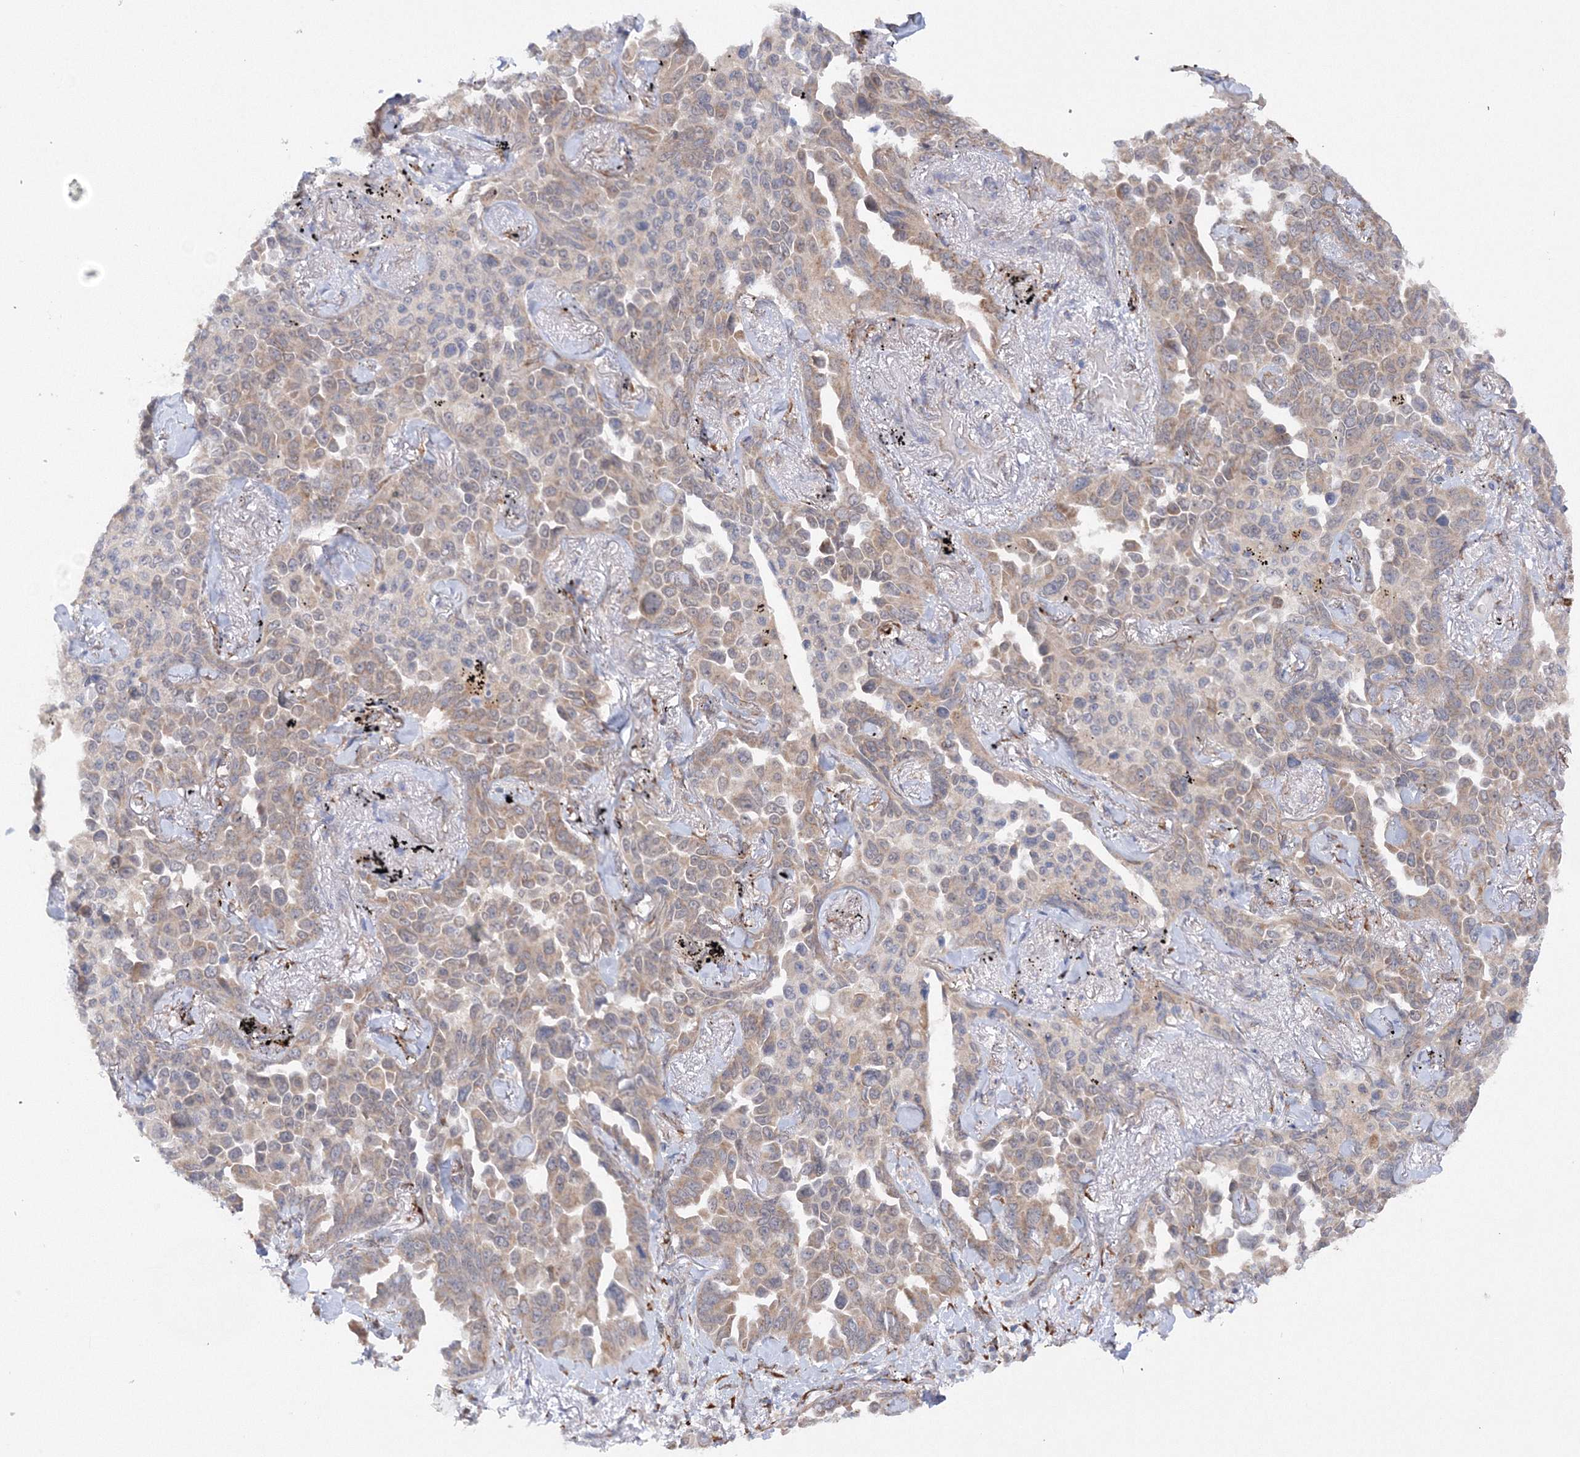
{"staining": {"intensity": "moderate", "quantity": "<25%", "location": "cytoplasmic/membranous"}, "tissue": "lung cancer", "cell_type": "Tumor cells", "image_type": "cancer", "snomed": [{"axis": "morphology", "description": "Adenocarcinoma, NOS"}, {"axis": "topography", "description": "Lung"}], "caption": "Protein expression analysis of adenocarcinoma (lung) demonstrates moderate cytoplasmic/membranous staining in about <25% of tumor cells.", "gene": "DIS3L2", "patient": {"sex": "female", "age": 67}}